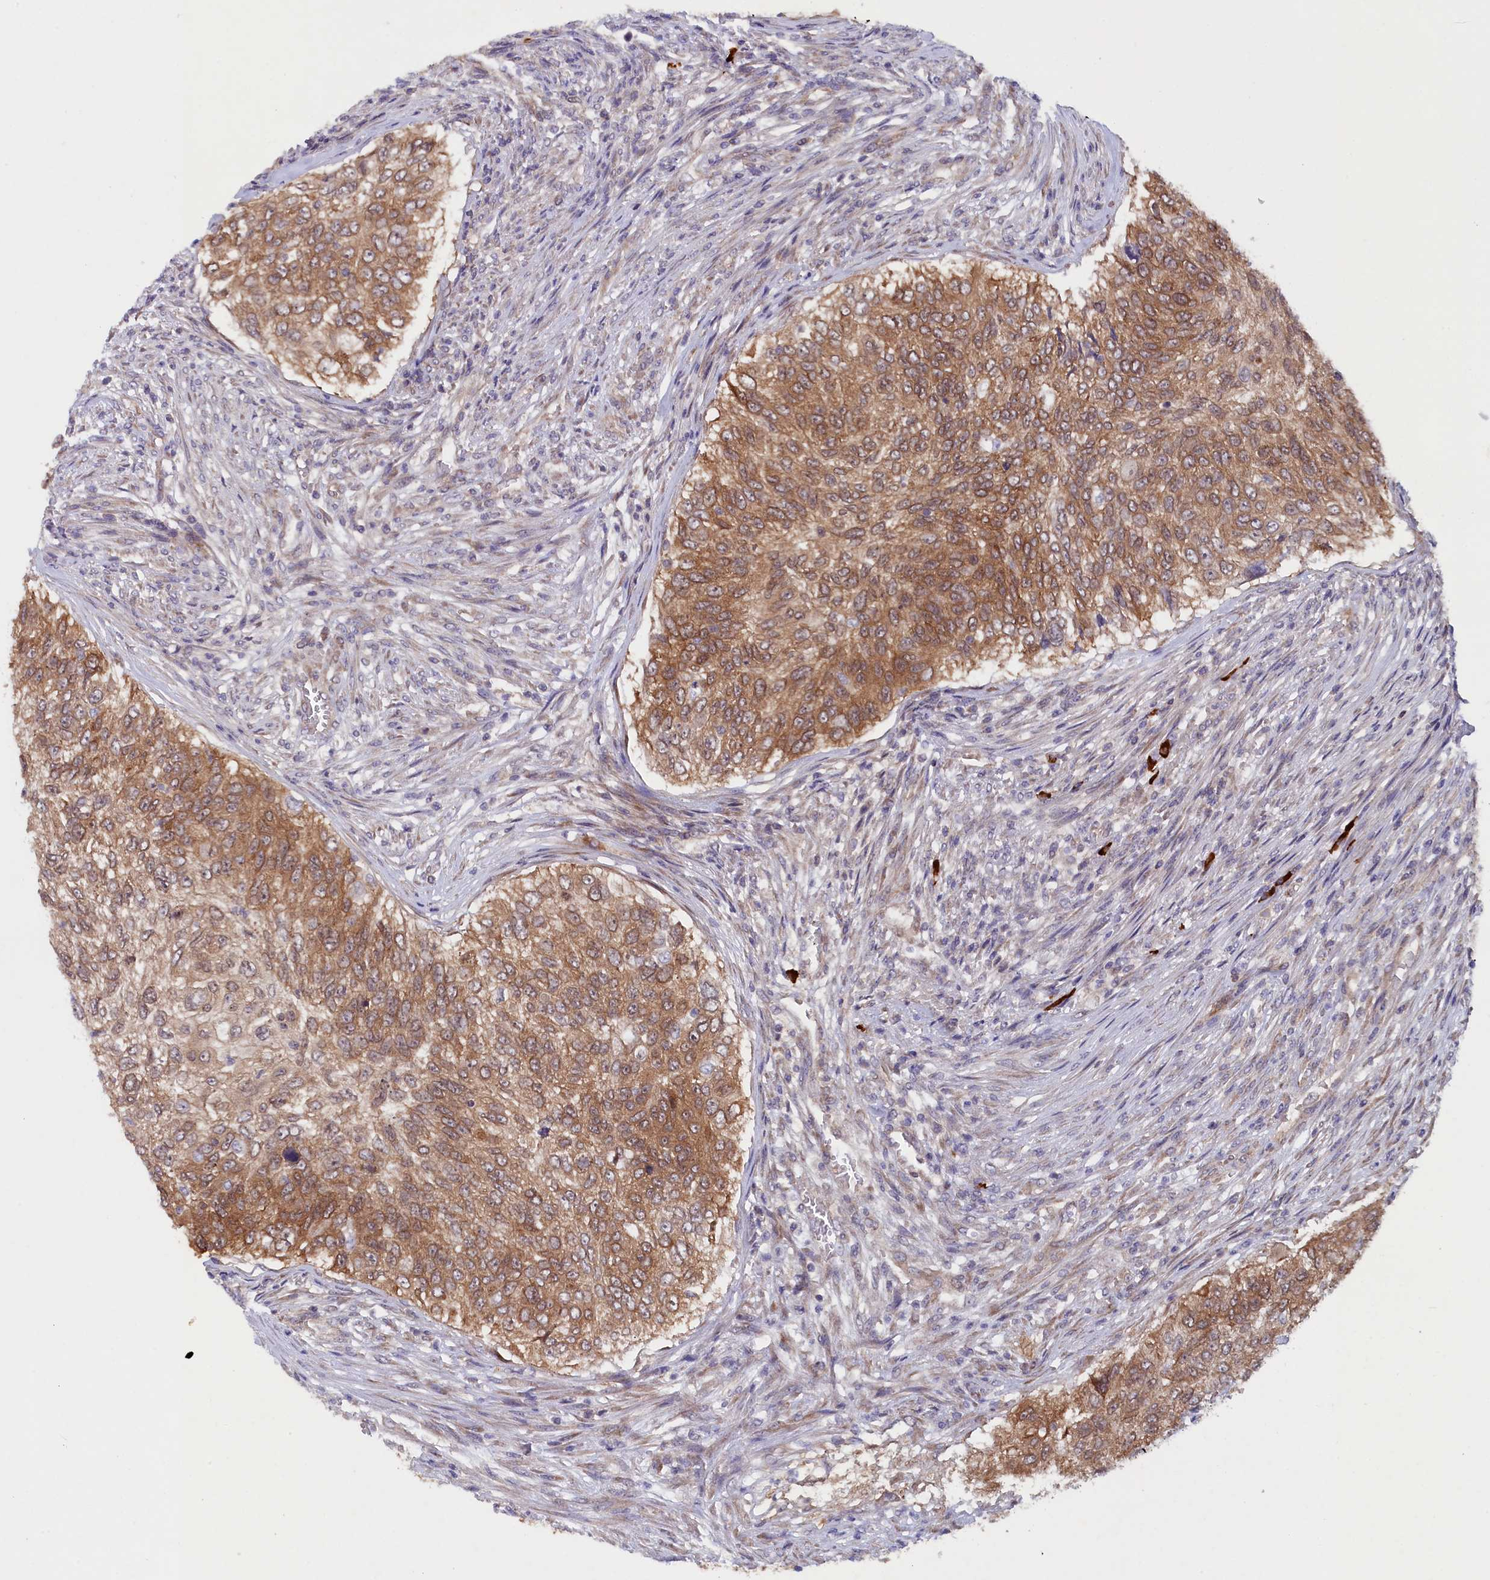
{"staining": {"intensity": "moderate", "quantity": ">75%", "location": "cytoplasmic/membranous"}, "tissue": "urothelial cancer", "cell_type": "Tumor cells", "image_type": "cancer", "snomed": [{"axis": "morphology", "description": "Urothelial carcinoma, High grade"}, {"axis": "topography", "description": "Urinary bladder"}], "caption": "Protein expression analysis of human urothelial cancer reveals moderate cytoplasmic/membranous expression in about >75% of tumor cells. The protein of interest is stained brown, and the nuclei are stained in blue (DAB IHC with brightfield microscopy, high magnification).", "gene": "JPT2", "patient": {"sex": "female", "age": 60}}